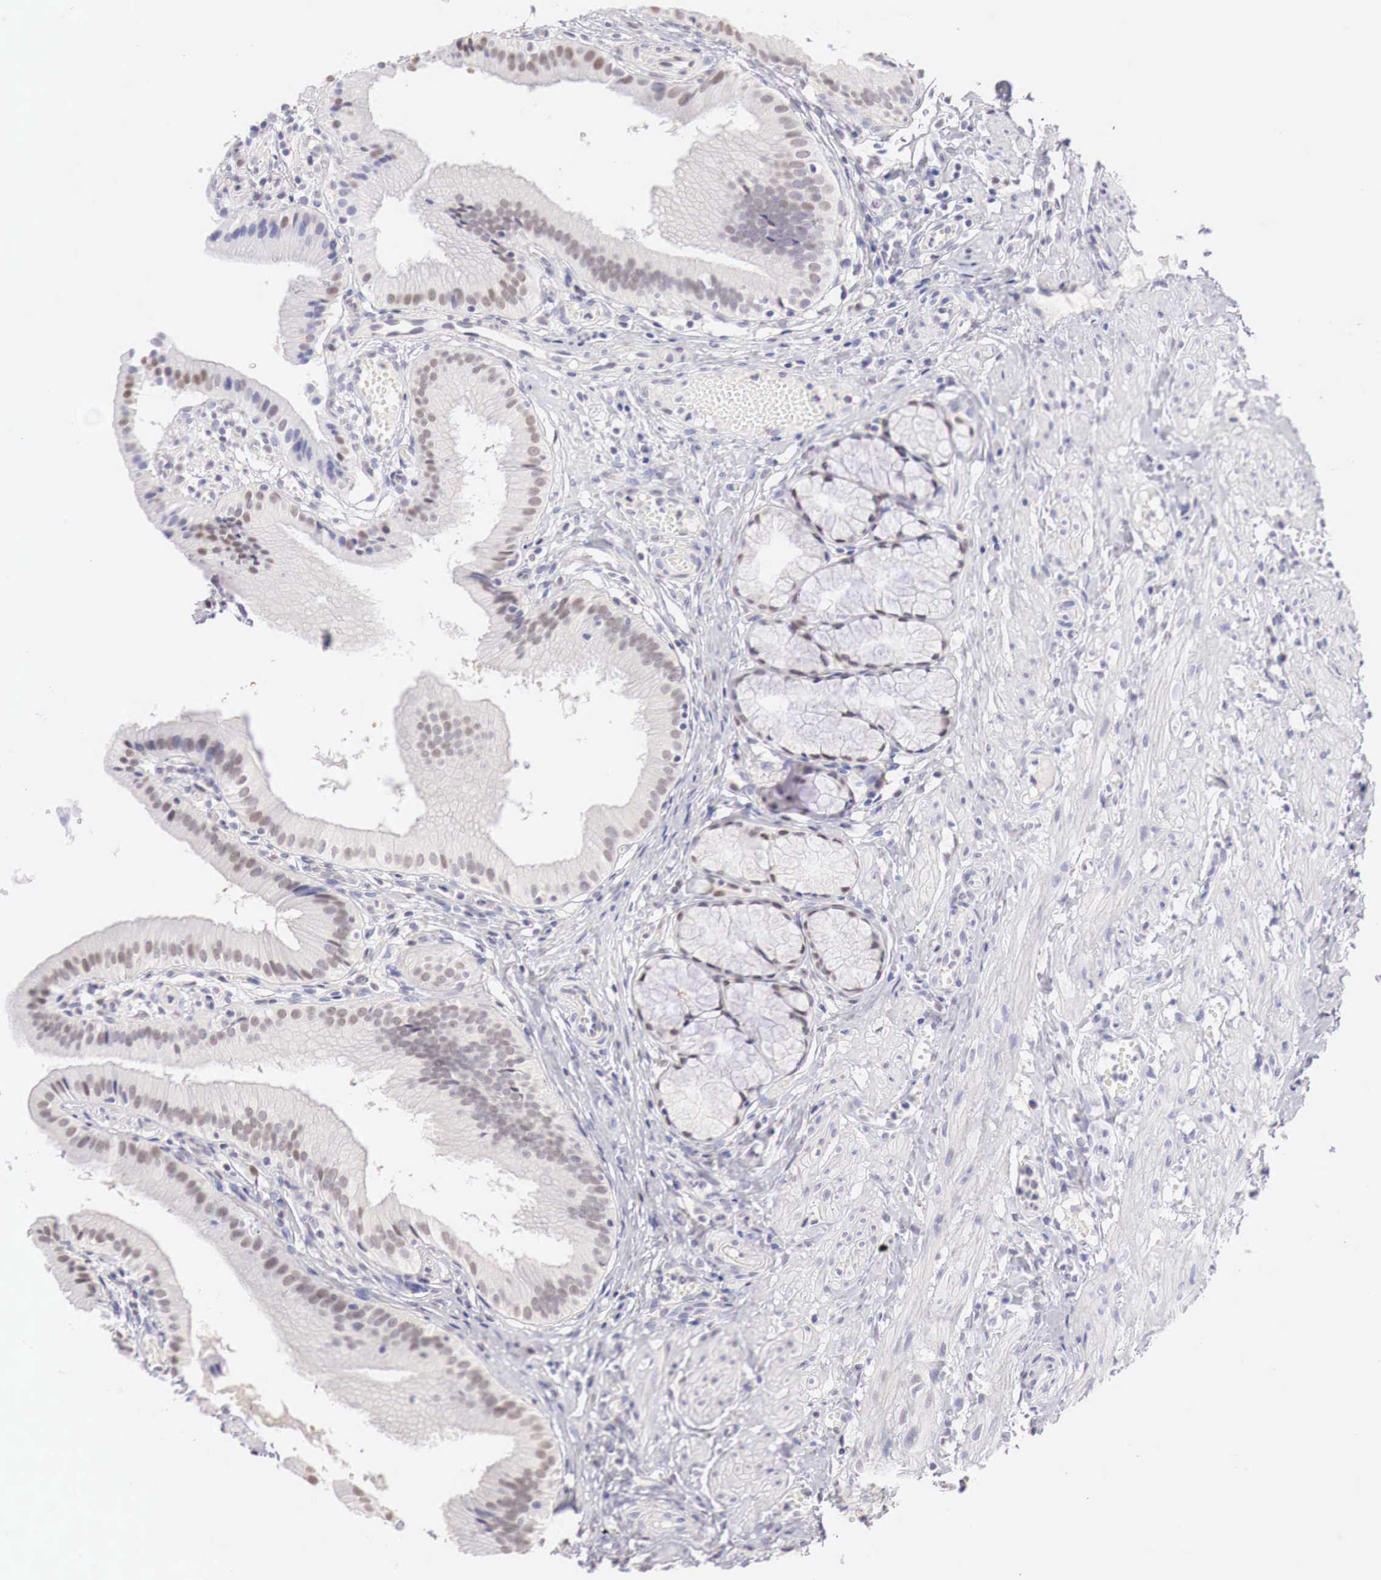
{"staining": {"intensity": "weak", "quantity": "<25%", "location": "nuclear"}, "tissue": "gallbladder", "cell_type": "Glandular cells", "image_type": "normal", "snomed": [{"axis": "morphology", "description": "Normal tissue, NOS"}, {"axis": "topography", "description": "Gallbladder"}], "caption": "Immunohistochemical staining of unremarkable human gallbladder displays no significant expression in glandular cells. The staining is performed using DAB (3,3'-diaminobenzidine) brown chromogen with nuclei counter-stained in using hematoxylin.", "gene": "UBA1", "patient": {"sex": "male", "age": 28}}